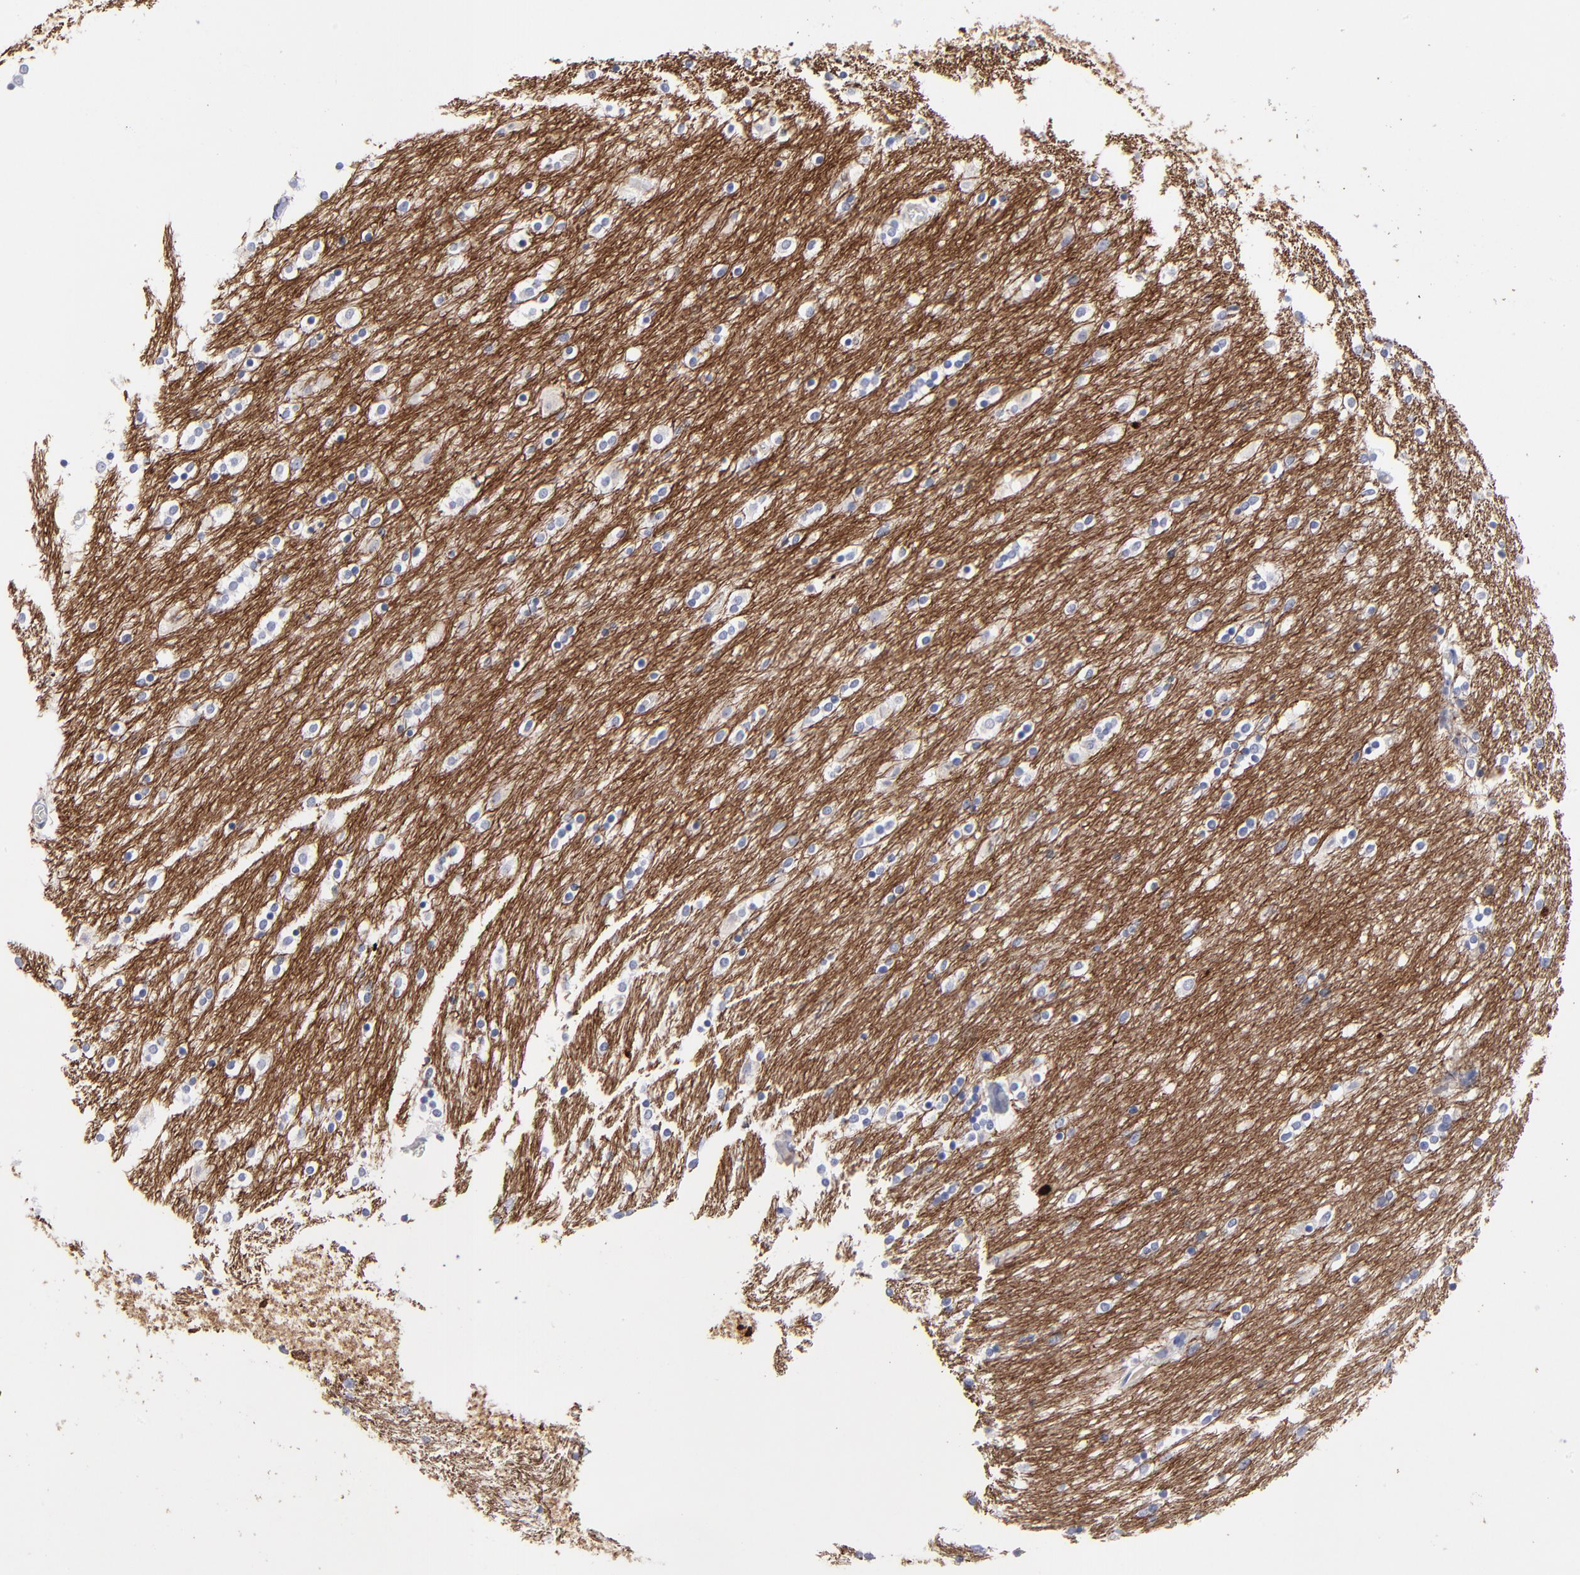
{"staining": {"intensity": "negative", "quantity": "none", "location": "none"}, "tissue": "caudate", "cell_type": "Glial cells", "image_type": "normal", "snomed": [{"axis": "morphology", "description": "Normal tissue, NOS"}, {"axis": "topography", "description": "Lateral ventricle wall"}], "caption": "The immunohistochemistry (IHC) histopathology image has no significant positivity in glial cells of caudate.", "gene": "CADM3", "patient": {"sex": "female", "age": 54}}